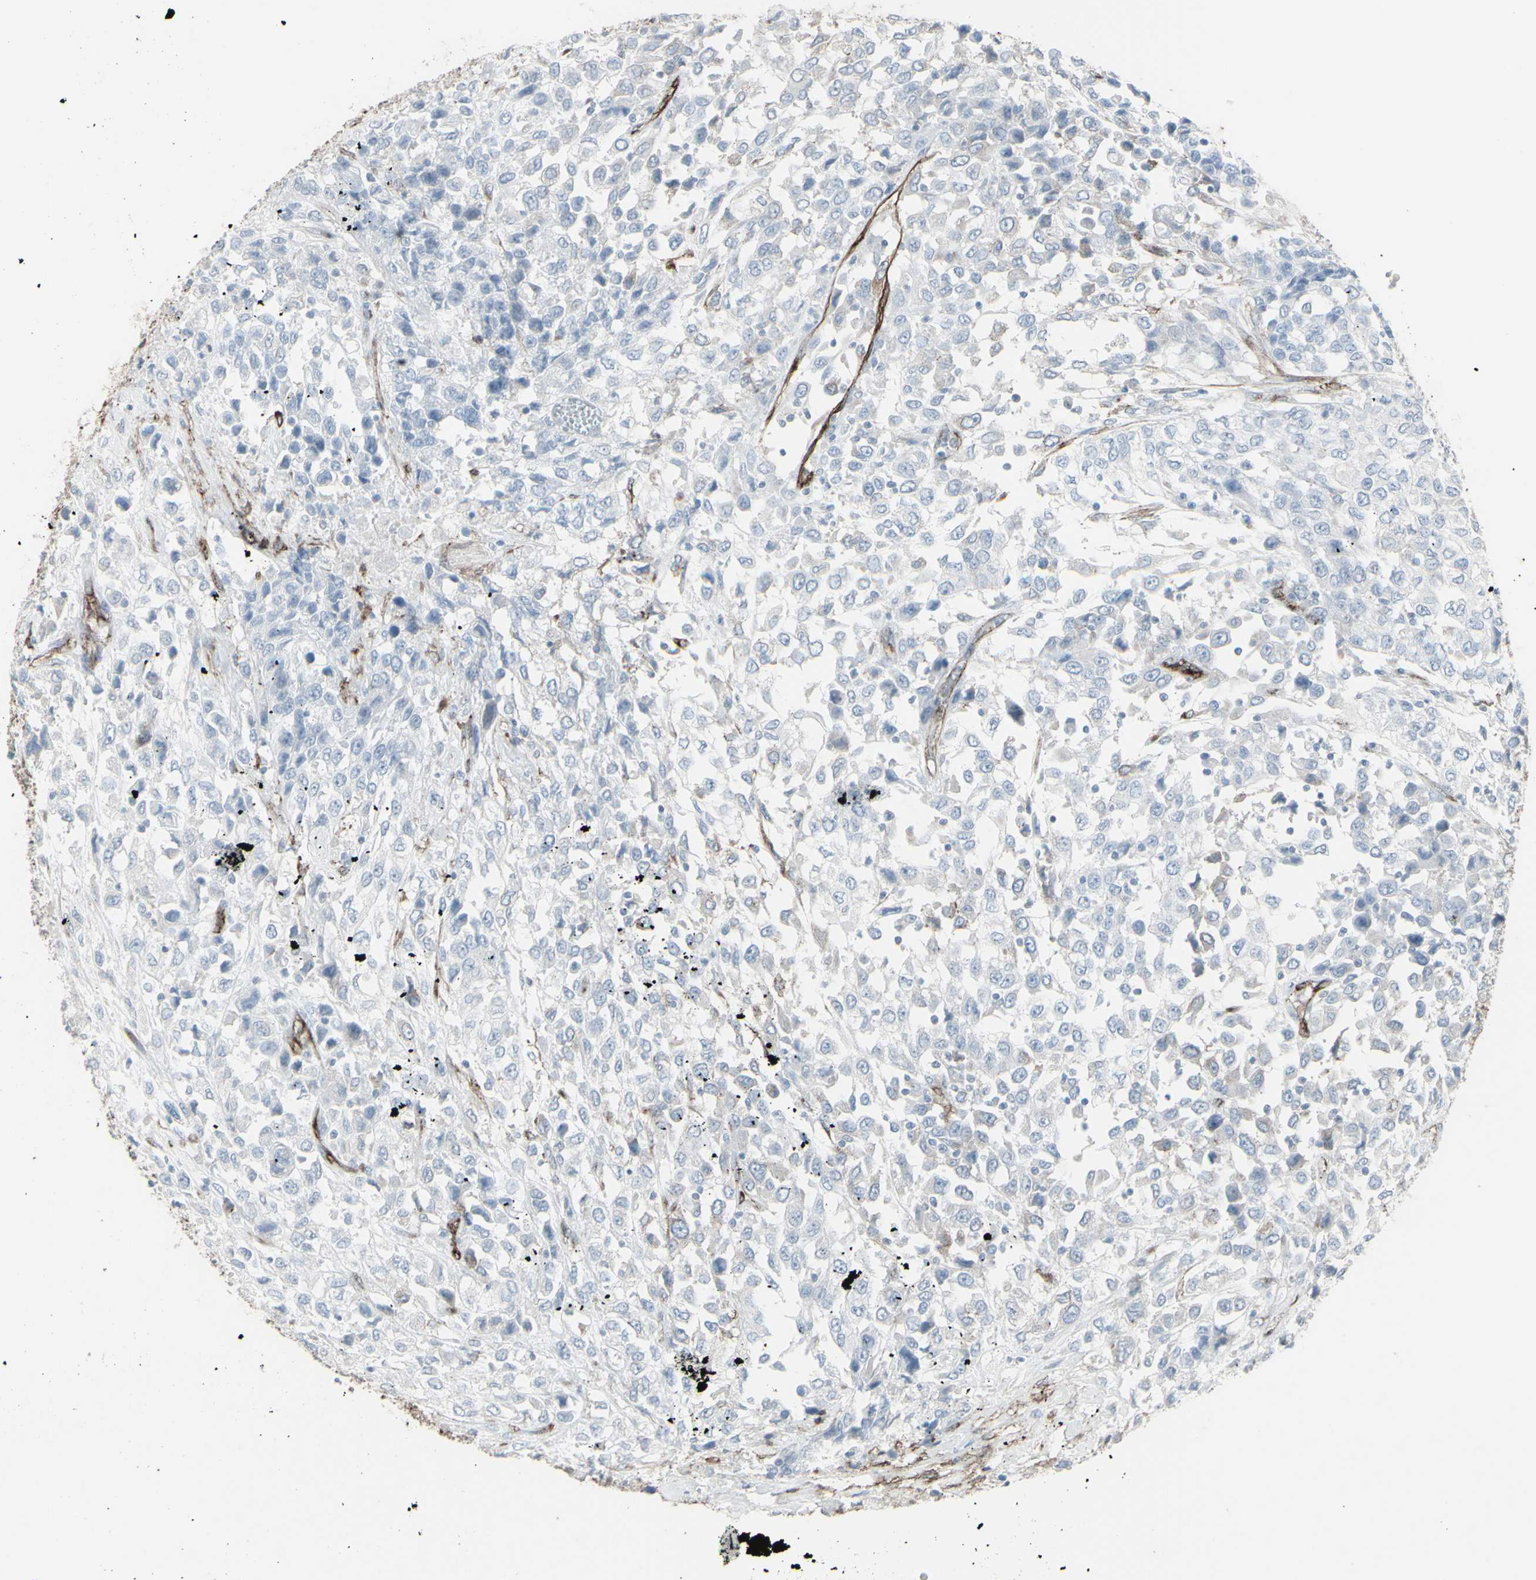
{"staining": {"intensity": "negative", "quantity": "none", "location": "none"}, "tissue": "urothelial cancer", "cell_type": "Tumor cells", "image_type": "cancer", "snomed": [{"axis": "morphology", "description": "Urothelial carcinoma, High grade"}, {"axis": "topography", "description": "Urinary bladder"}], "caption": "An image of urothelial carcinoma (high-grade) stained for a protein displays no brown staining in tumor cells.", "gene": "GJA1", "patient": {"sex": "female", "age": 80}}